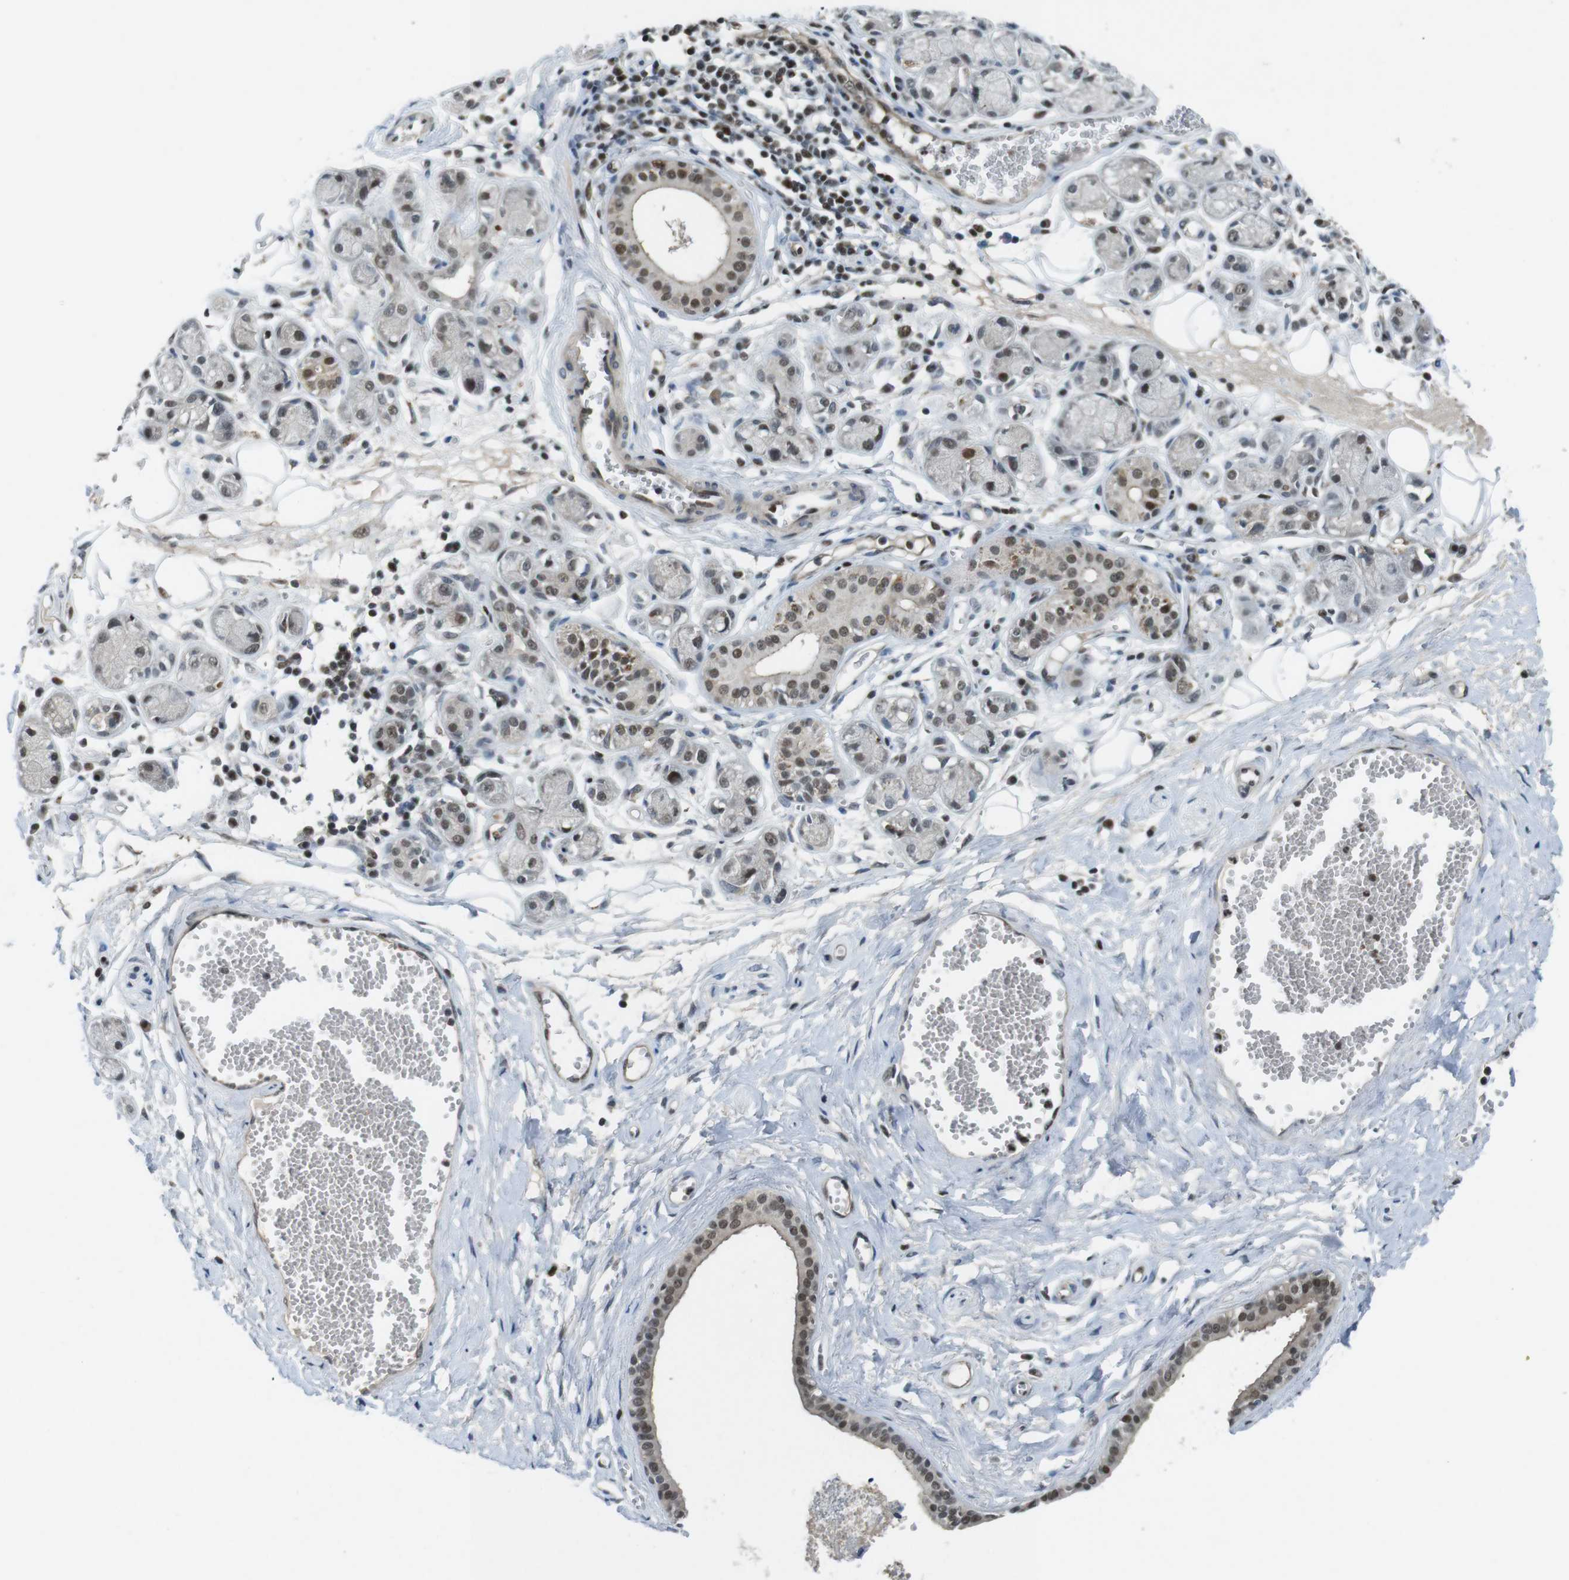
{"staining": {"intensity": "negative", "quantity": "none", "location": "none"}, "tissue": "adipose tissue", "cell_type": "Adipocytes", "image_type": "normal", "snomed": [{"axis": "morphology", "description": "Normal tissue, NOS"}, {"axis": "morphology", "description": "Inflammation, NOS"}, {"axis": "topography", "description": "Salivary gland"}, {"axis": "topography", "description": "Peripheral nerve tissue"}], "caption": "Protein analysis of unremarkable adipose tissue reveals no significant positivity in adipocytes. (DAB (3,3'-diaminobenzidine) immunohistochemistry (IHC) visualized using brightfield microscopy, high magnification).", "gene": "MAPKAPK5", "patient": {"sex": "female", "age": 75}}